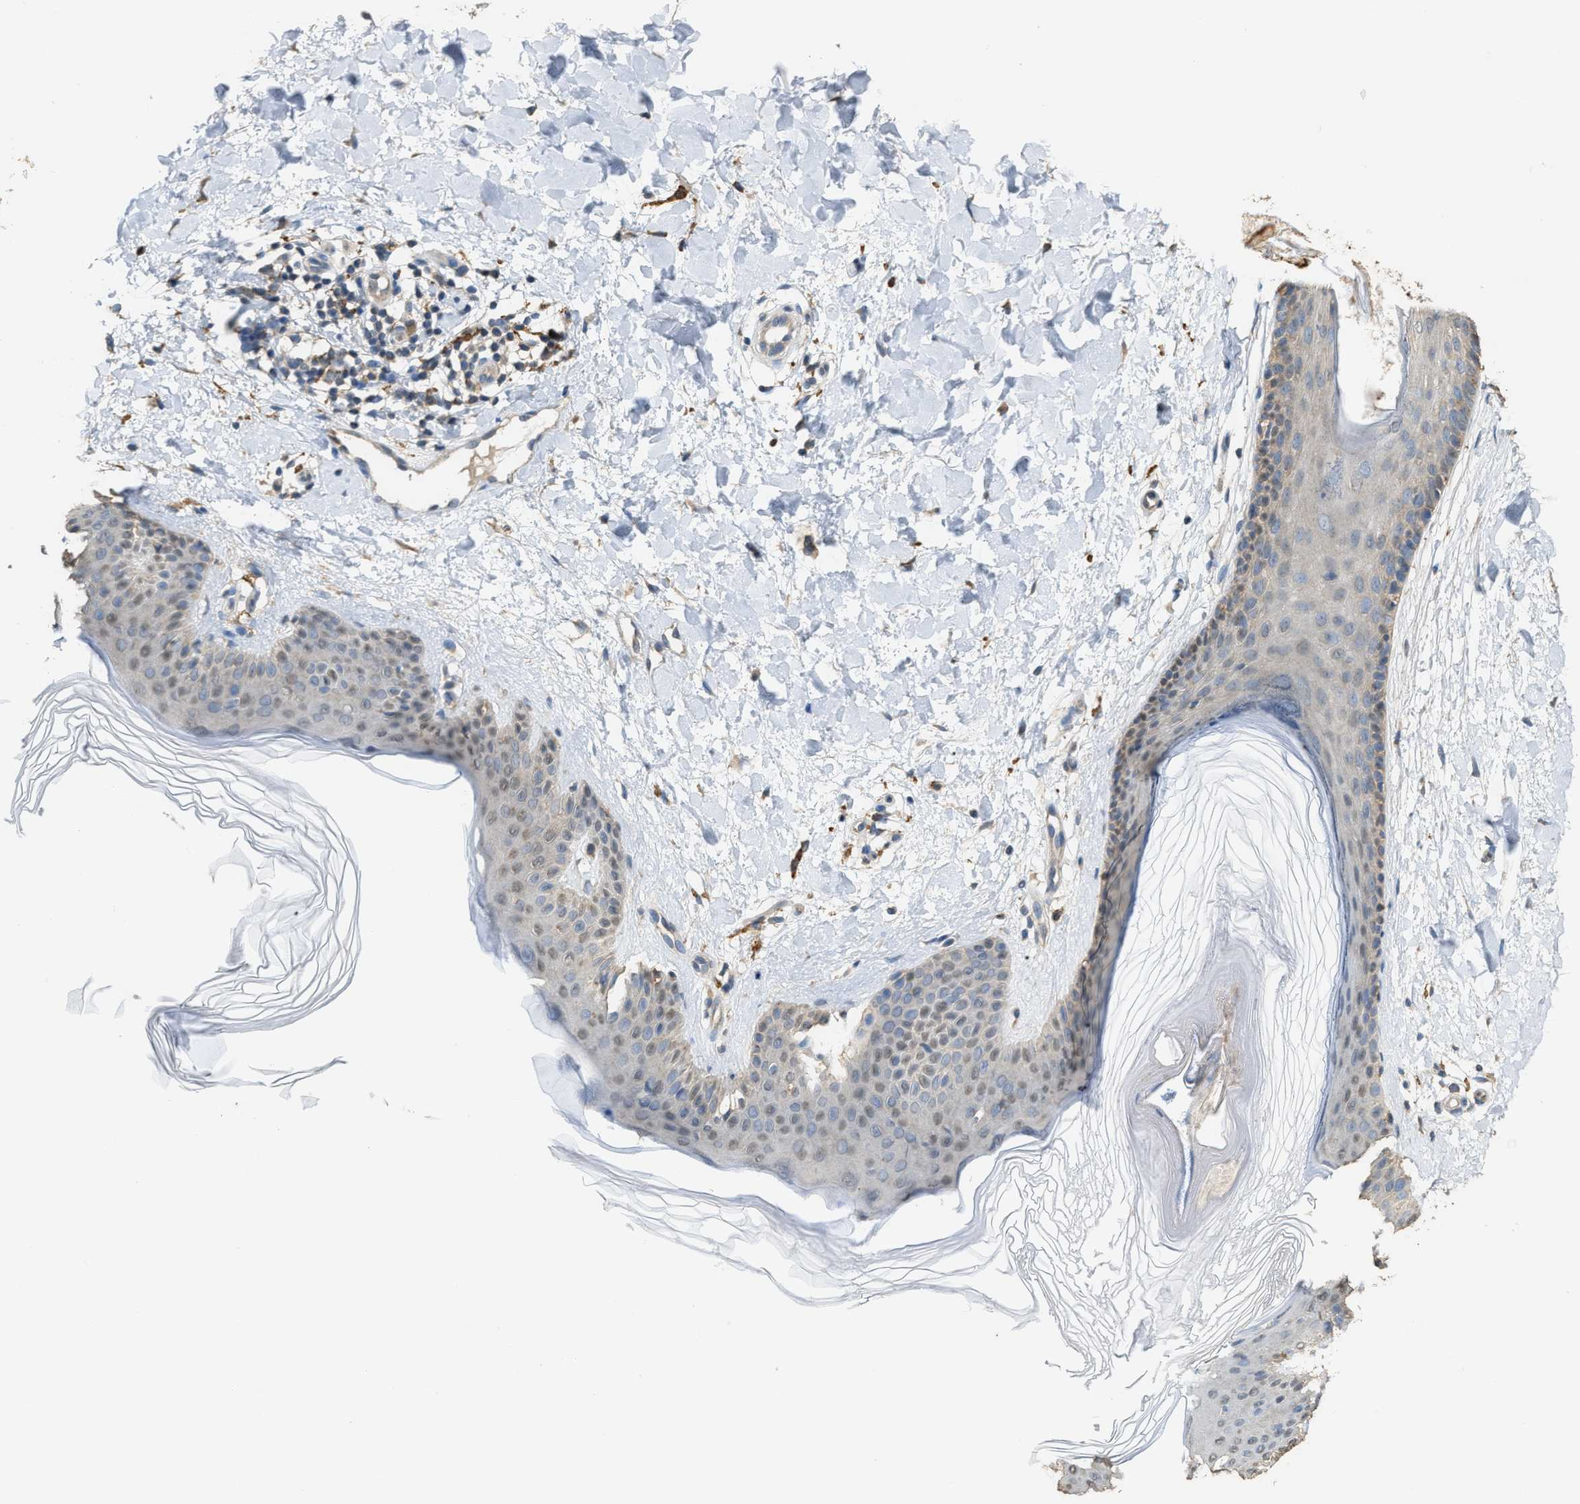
{"staining": {"intensity": "moderate", "quantity": ">75%", "location": "cytoplasmic/membranous"}, "tissue": "skin", "cell_type": "Fibroblasts", "image_type": "normal", "snomed": [{"axis": "morphology", "description": "Normal tissue, NOS"}, {"axis": "morphology", "description": "Malignant melanoma, Metastatic site"}, {"axis": "topography", "description": "Skin"}], "caption": "A photomicrograph of skin stained for a protein exhibits moderate cytoplasmic/membranous brown staining in fibroblasts.", "gene": "GCN1", "patient": {"sex": "male", "age": 41}}